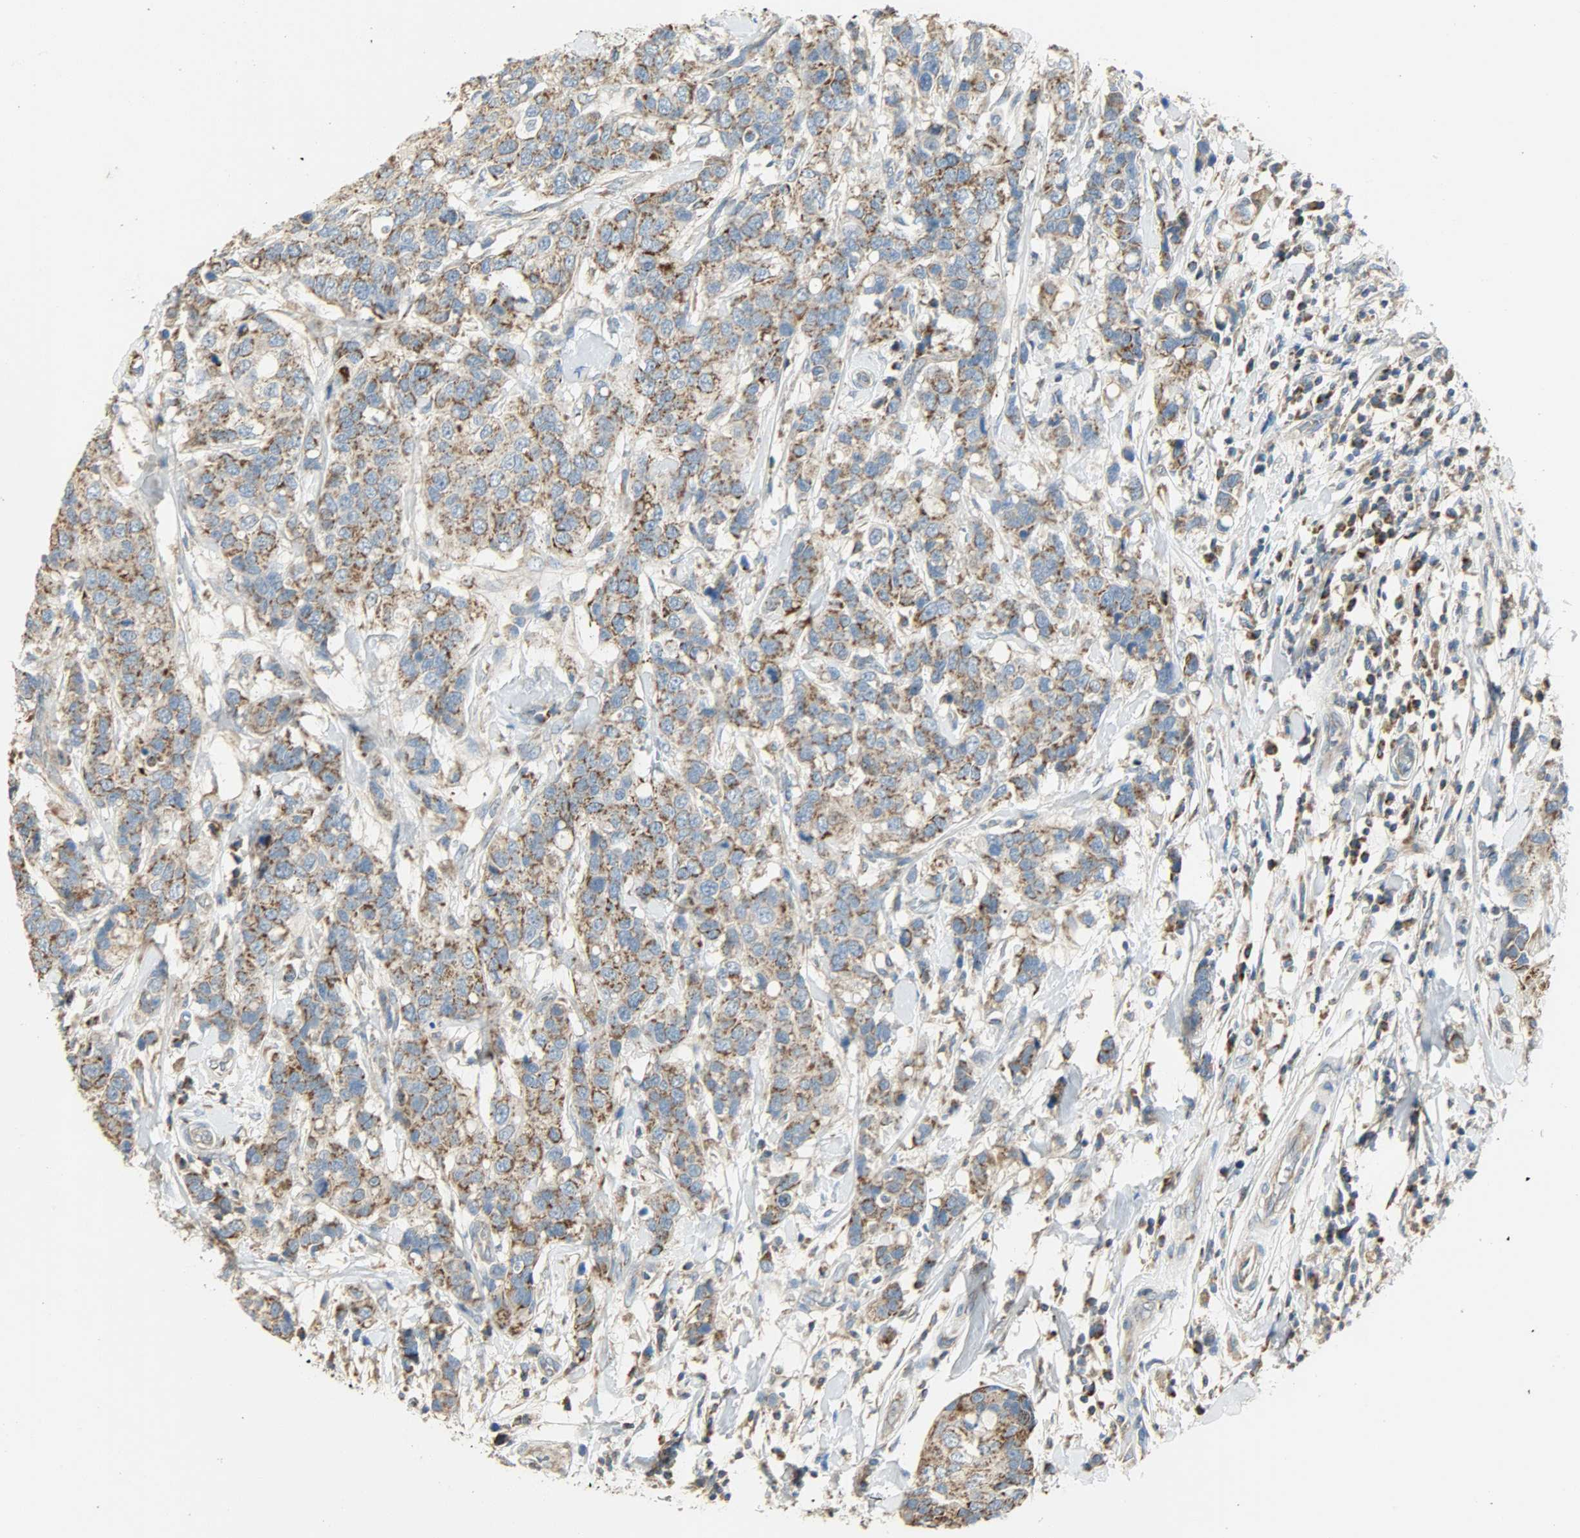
{"staining": {"intensity": "moderate", "quantity": ">75%", "location": "cytoplasmic/membranous"}, "tissue": "breast cancer", "cell_type": "Tumor cells", "image_type": "cancer", "snomed": [{"axis": "morphology", "description": "Duct carcinoma"}, {"axis": "topography", "description": "Breast"}], "caption": "Immunohistochemical staining of human breast cancer (infiltrating ductal carcinoma) shows medium levels of moderate cytoplasmic/membranous staining in approximately >75% of tumor cells.", "gene": "NNT", "patient": {"sex": "female", "age": 27}}